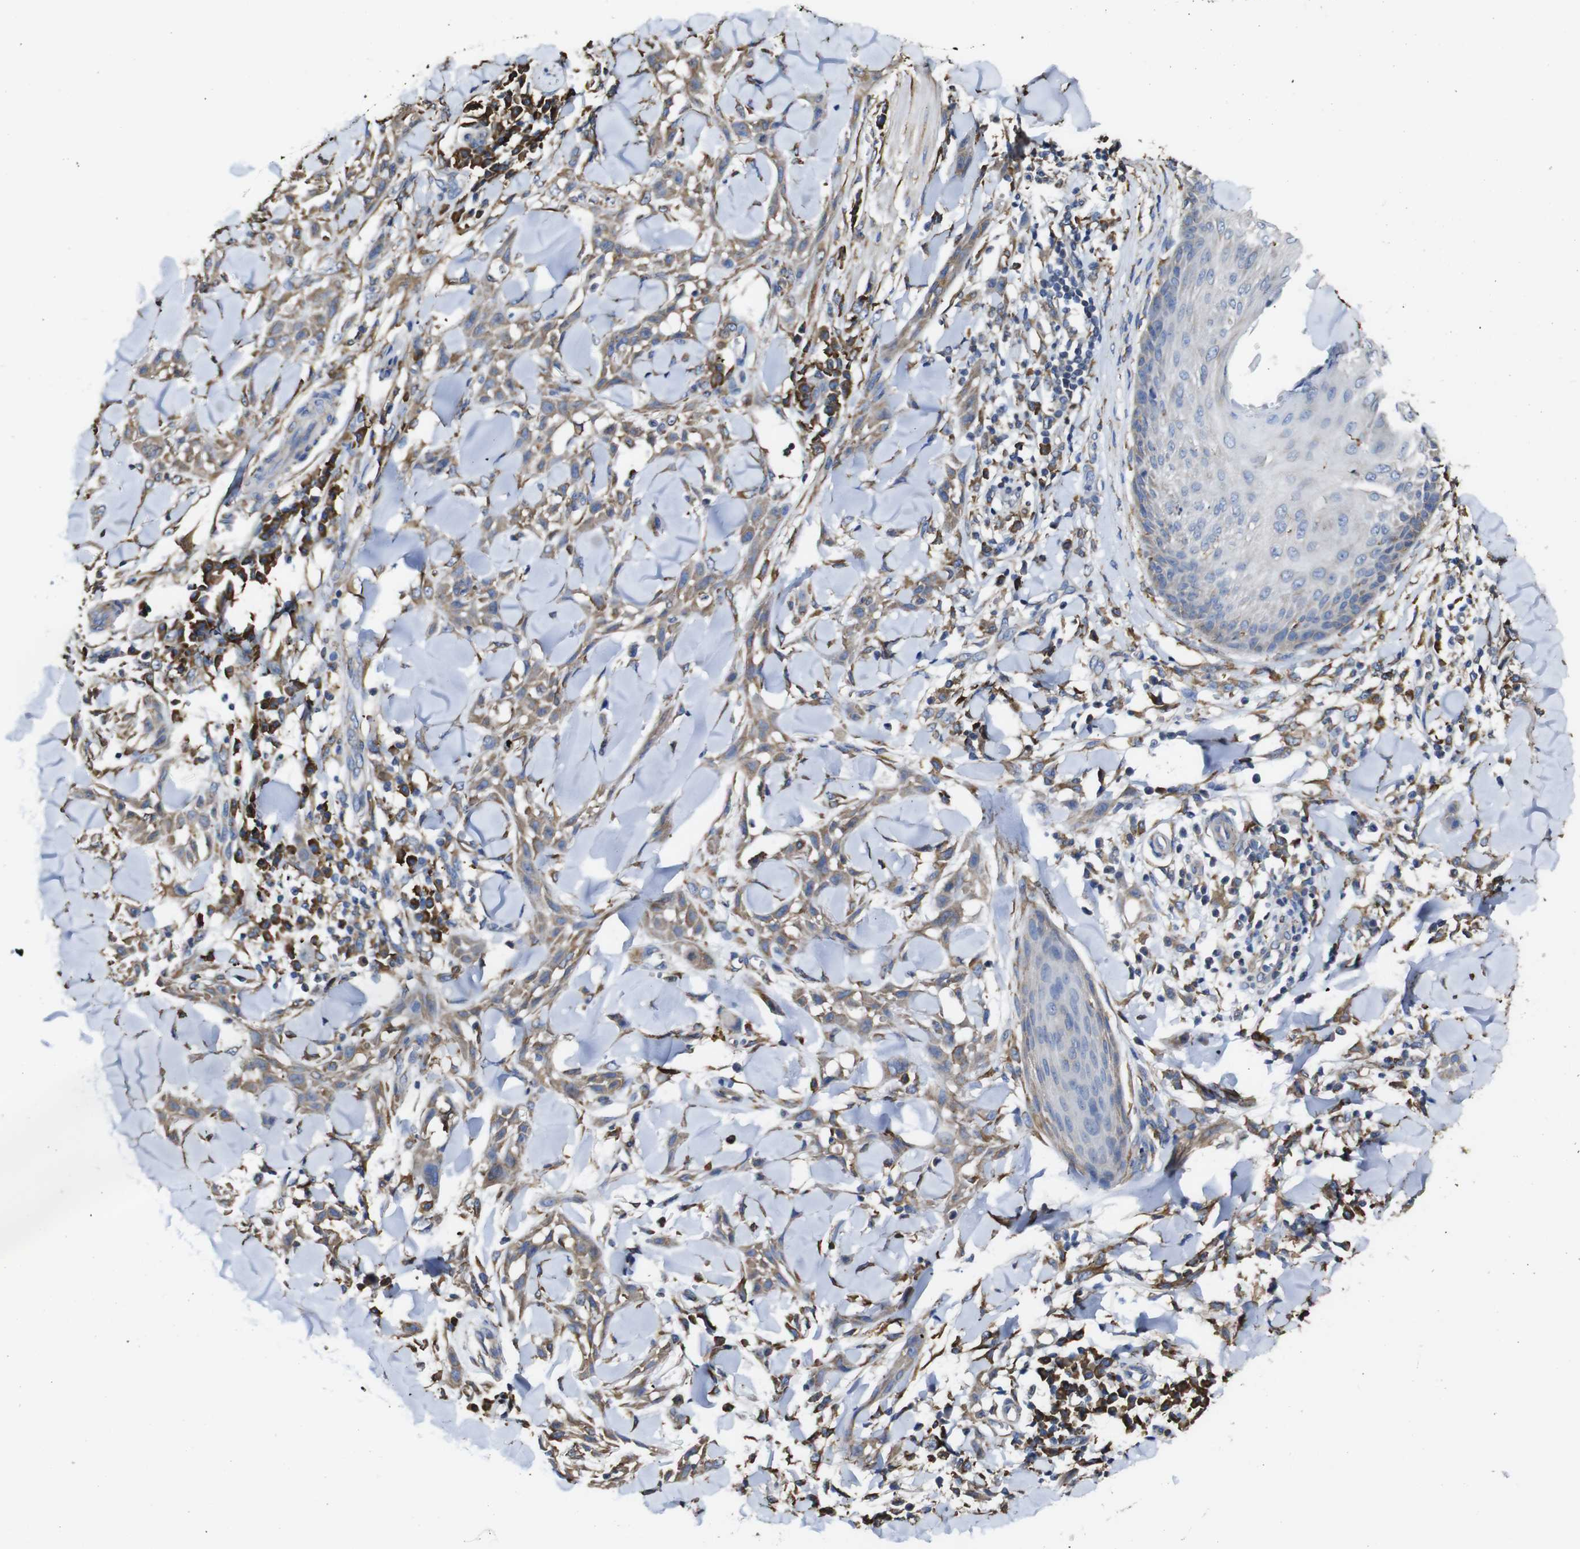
{"staining": {"intensity": "weak", "quantity": ">75%", "location": "cytoplasmic/membranous"}, "tissue": "skin cancer", "cell_type": "Tumor cells", "image_type": "cancer", "snomed": [{"axis": "morphology", "description": "Squamous cell carcinoma, NOS"}, {"axis": "topography", "description": "Skin"}], "caption": "IHC (DAB) staining of human skin squamous cell carcinoma exhibits weak cytoplasmic/membranous protein staining in approximately >75% of tumor cells.", "gene": "PPIB", "patient": {"sex": "male", "age": 24}}